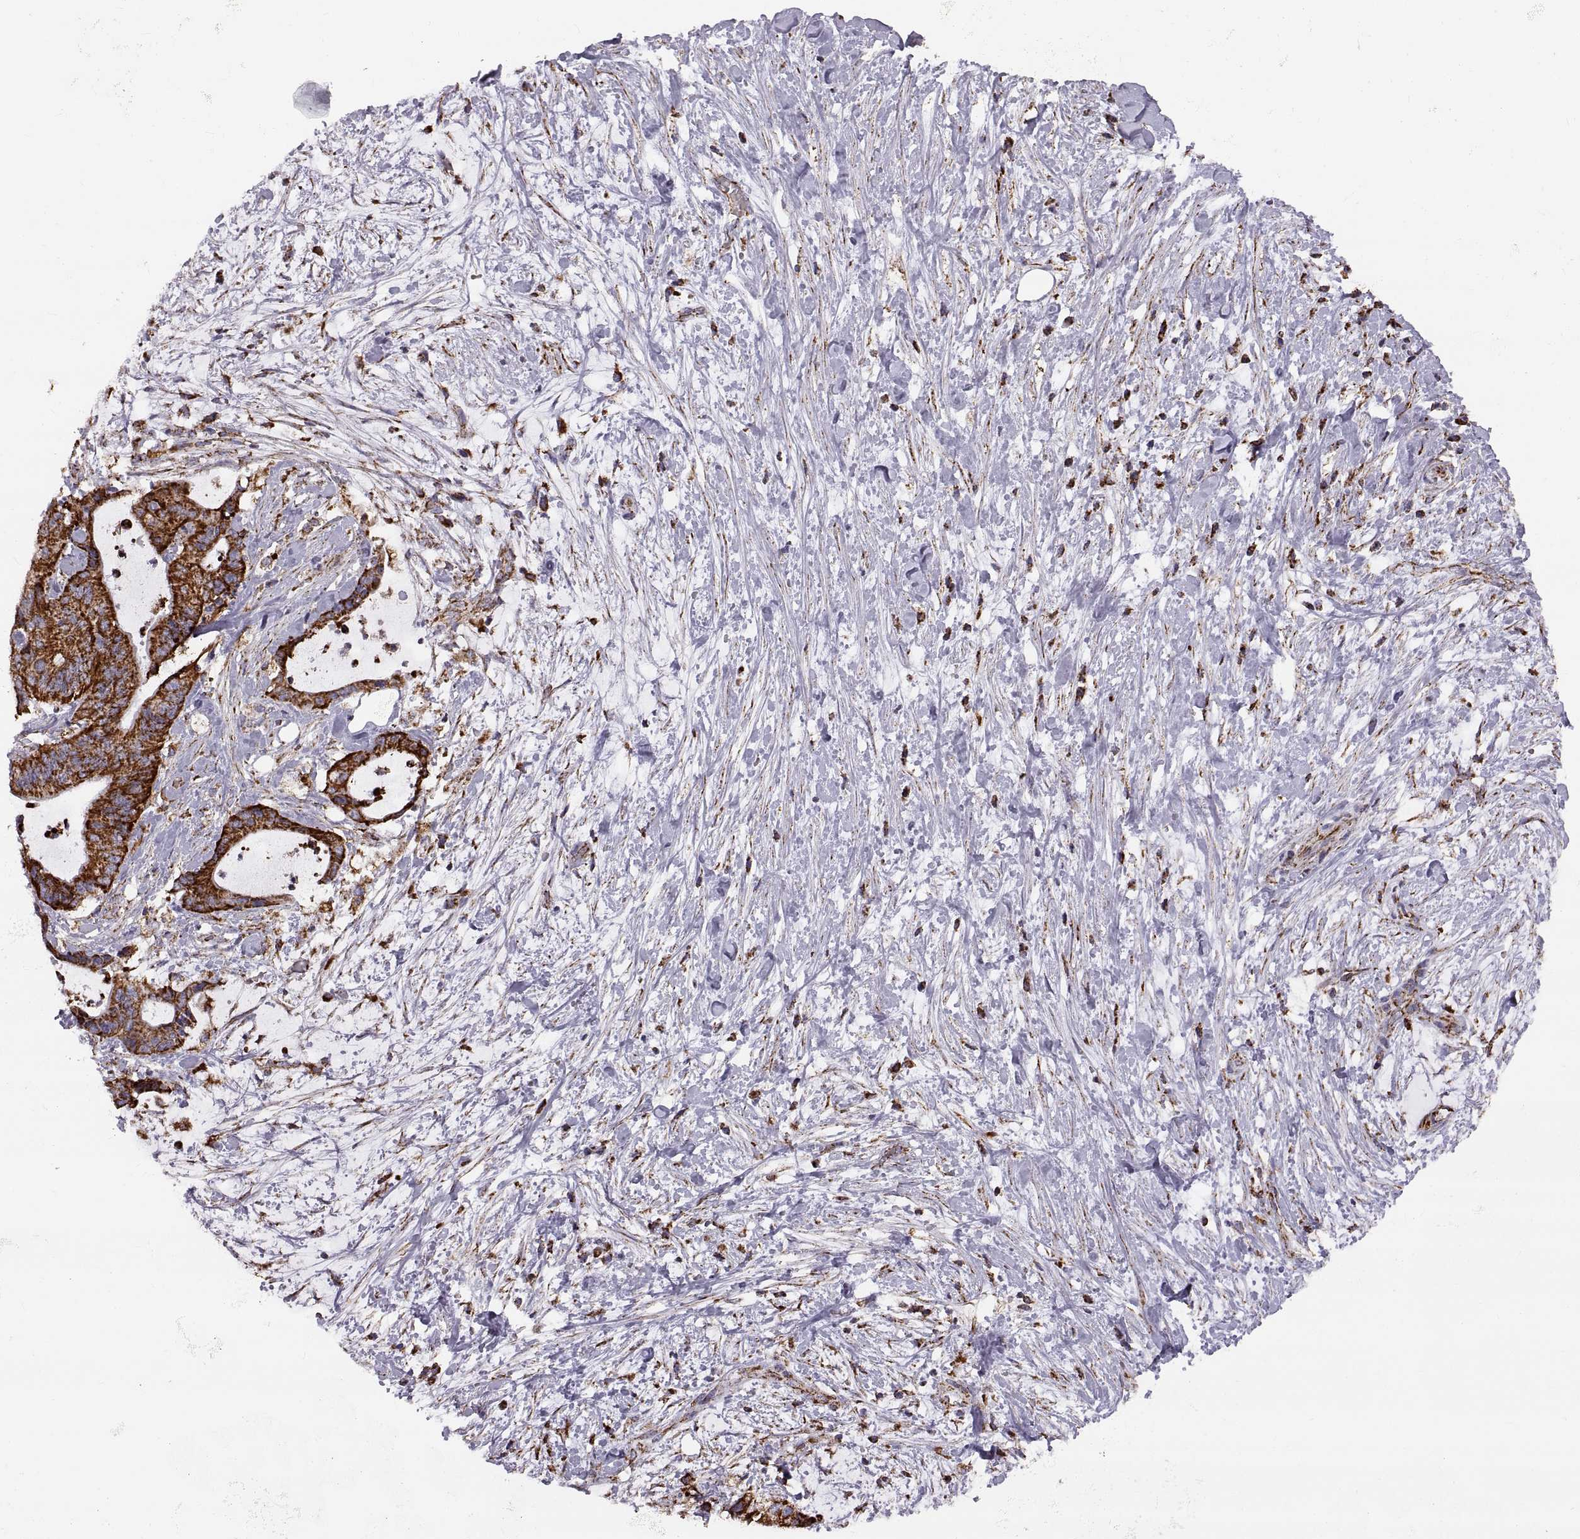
{"staining": {"intensity": "strong", "quantity": ">75%", "location": "cytoplasmic/membranous"}, "tissue": "liver cancer", "cell_type": "Tumor cells", "image_type": "cancer", "snomed": [{"axis": "morphology", "description": "Cholangiocarcinoma"}, {"axis": "topography", "description": "Liver"}], "caption": "Immunohistochemistry (IHC) image of neoplastic tissue: cholangiocarcinoma (liver) stained using IHC shows high levels of strong protein expression localized specifically in the cytoplasmic/membranous of tumor cells, appearing as a cytoplasmic/membranous brown color.", "gene": "ARSD", "patient": {"sex": "female", "age": 73}}